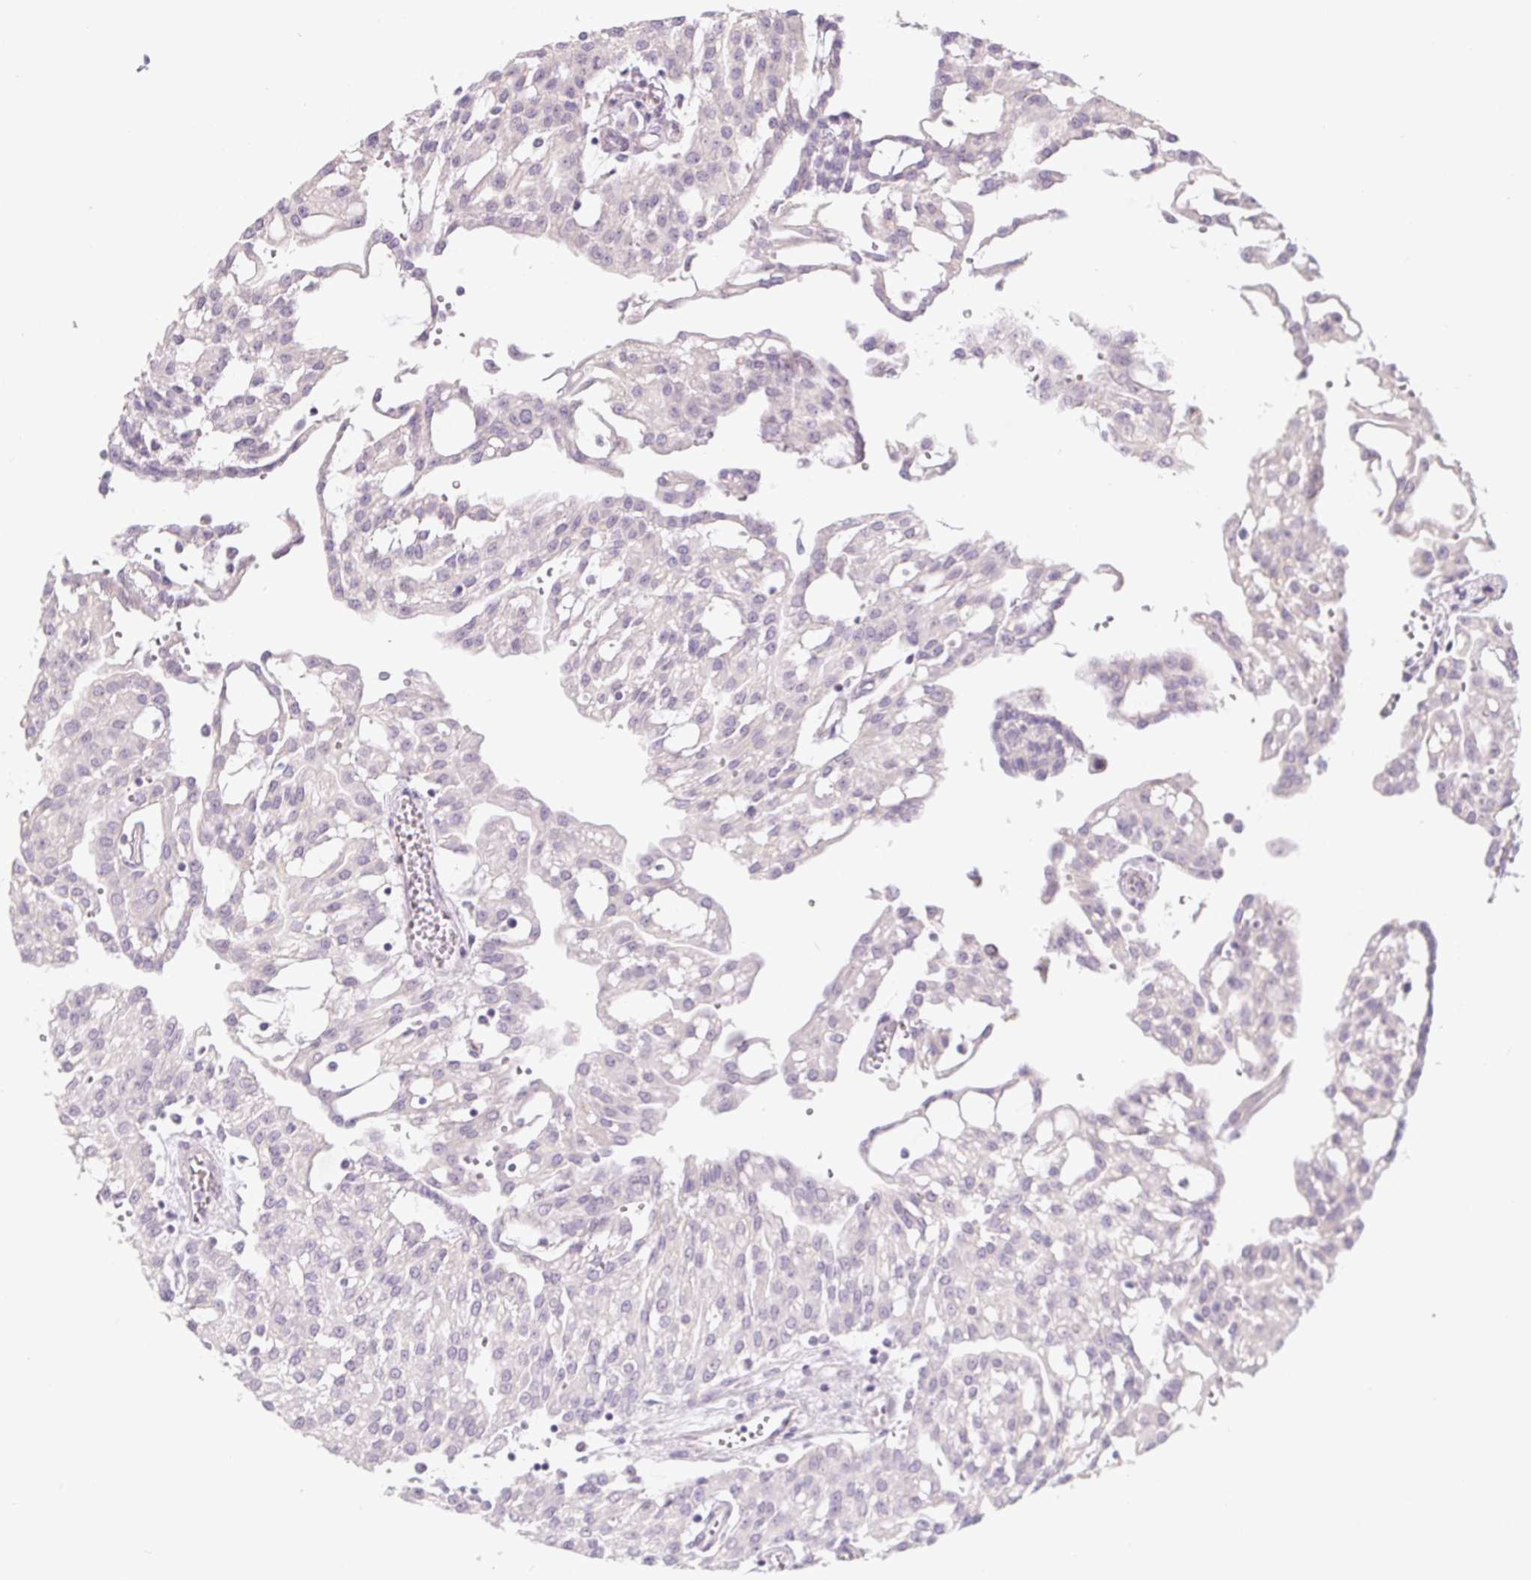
{"staining": {"intensity": "negative", "quantity": "none", "location": "none"}, "tissue": "renal cancer", "cell_type": "Tumor cells", "image_type": "cancer", "snomed": [{"axis": "morphology", "description": "Adenocarcinoma, NOS"}, {"axis": "topography", "description": "Kidney"}], "caption": "A histopathology image of human renal cancer (adenocarcinoma) is negative for staining in tumor cells. (DAB (3,3'-diaminobenzidine) immunohistochemistry (IHC) with hematoxylin counter stain).", "gene": "CTCFL", "patient": {"sex": "male", "age": 63}}